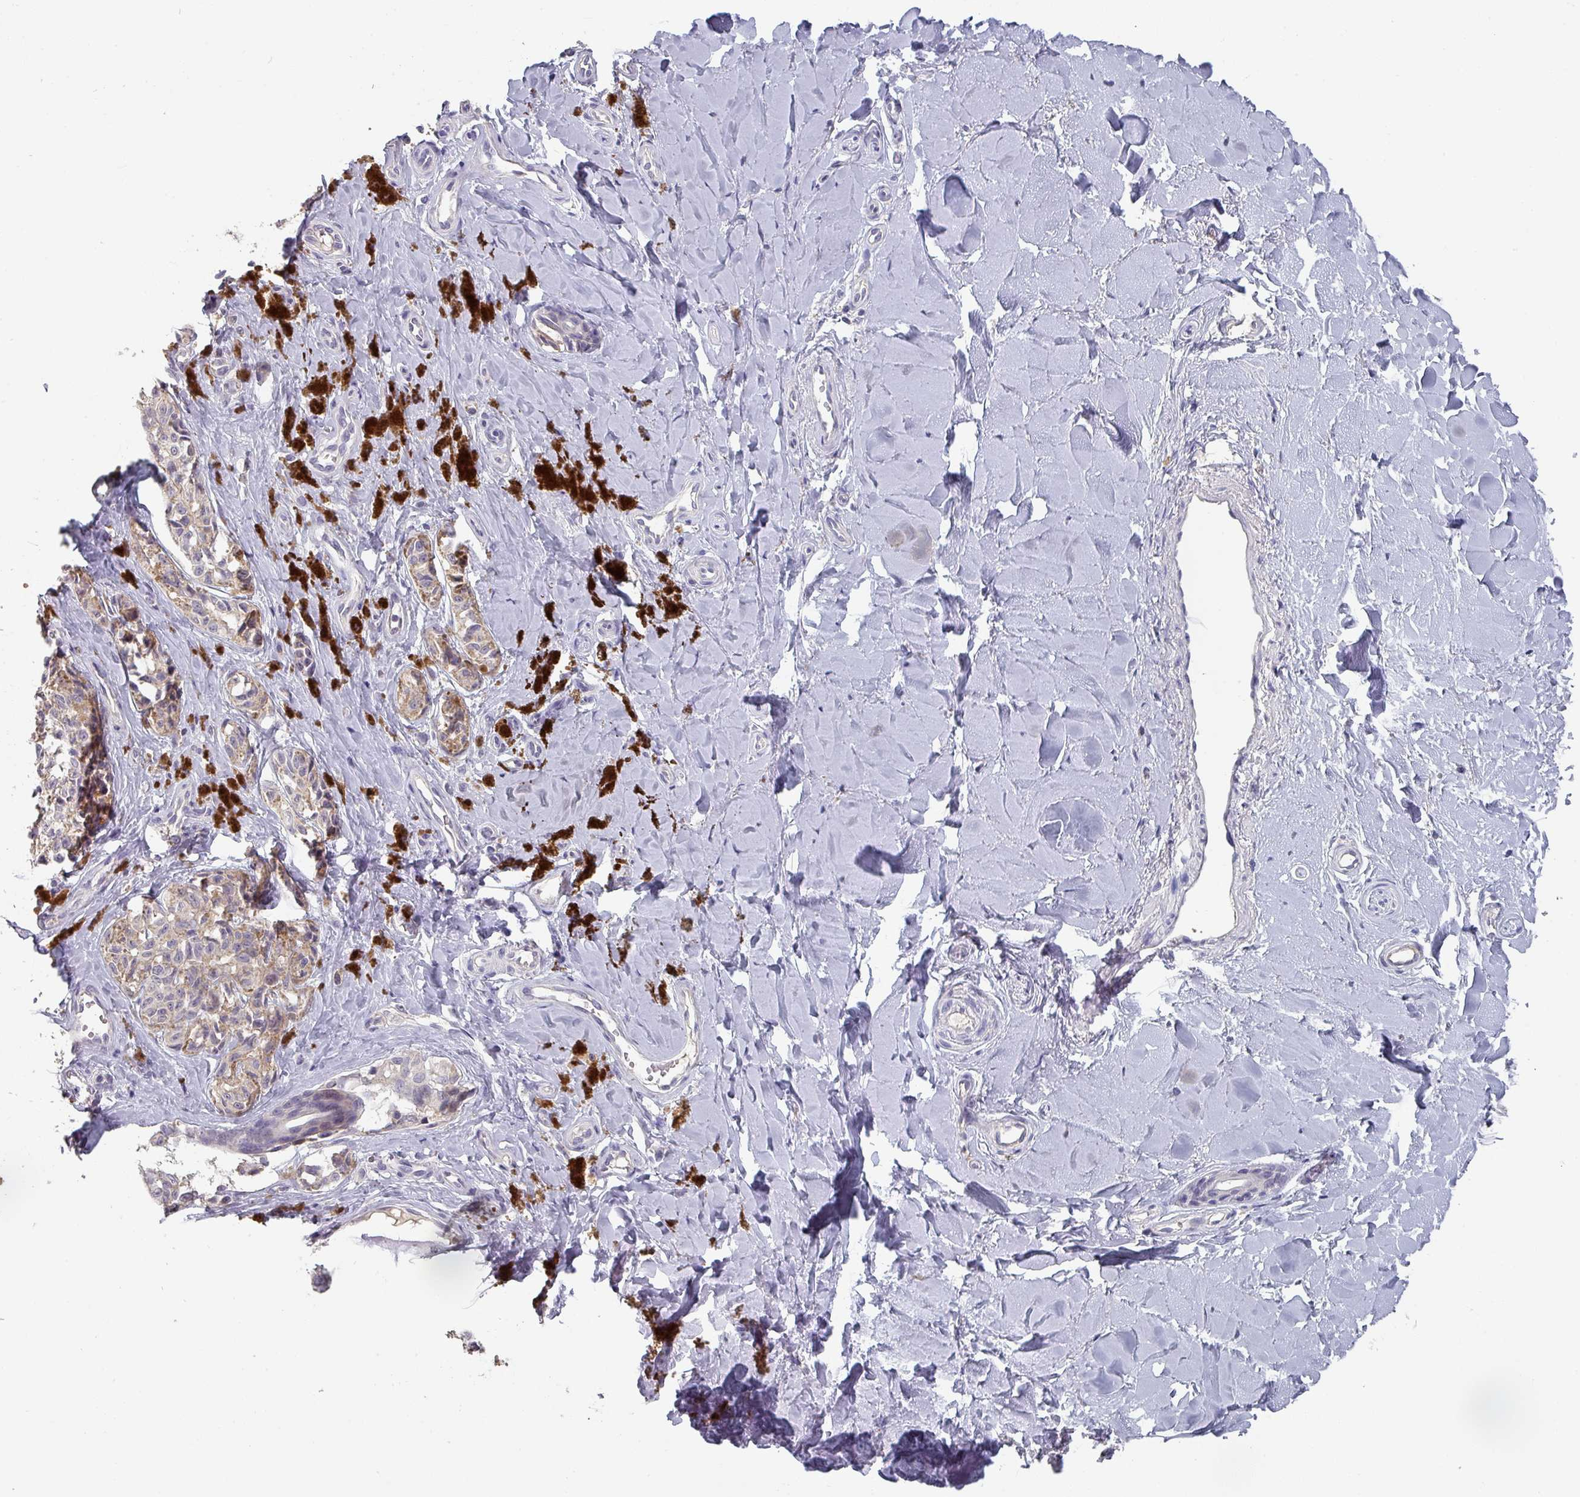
{"staining": {"intensity": "negative", "quantity": "none", "location": "none"}, "tissue": "melanoma", "cell_type": "Tumor cells", "image_type": "cancer", "snomed": [{"axis": "morphology", "description": "Malignant melanoma, NOS"}, {"axis": "topography", "description": "Skin"}], "caption": "Melanoma stained for a protein using immunohistochemistry displays no positivity tumor cells.", "gene": "PRAMEF8", "patient": {"sex": "female", "age": 65}}